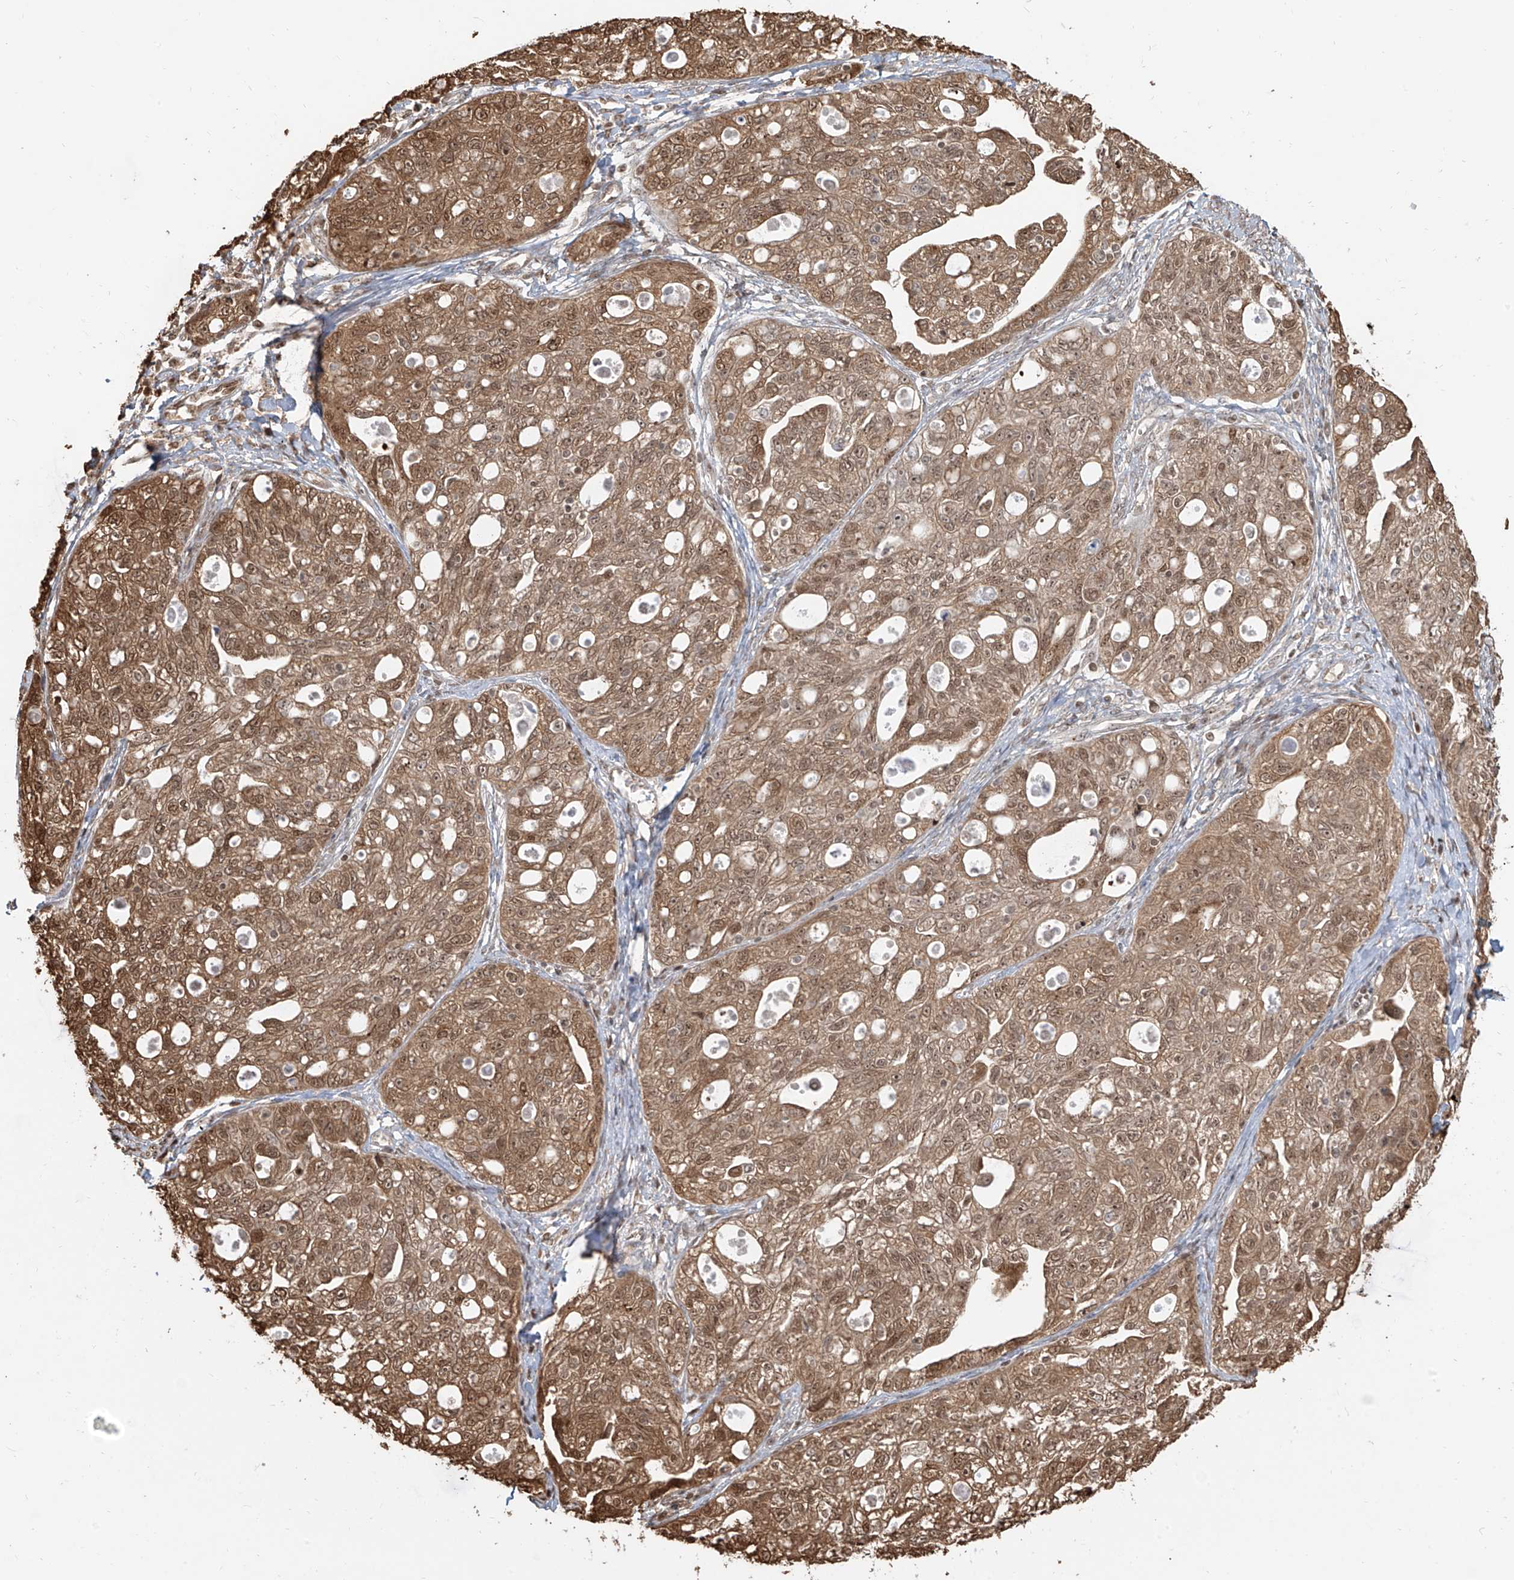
{"staining": {"intensity": "moderate", "quantity": ">75%", "location": "cytoplasmic/membranous,nuclear"}, "tissue": "ovarian cancer", "cell_type": "Tumor cells", "image_type": "cancer", "snomed": [{"axis": "morphology", "description": "Carcinoma, NOS"}, {"axis": "morphology", "description": "Cystadenocarcinoma, serous, NOS"}, {"axis": "topography", "description": "Ovary"}], "caption": "A histopathology image showing moderate cytoplasmic/membranous and nuclear staining in about >75% of tumor cells in carcinoma (ovarian), as visualized by brown immunohistochemical staining.", "gene": "VMP1", "patient": {"sex": "female", "age": 69}}